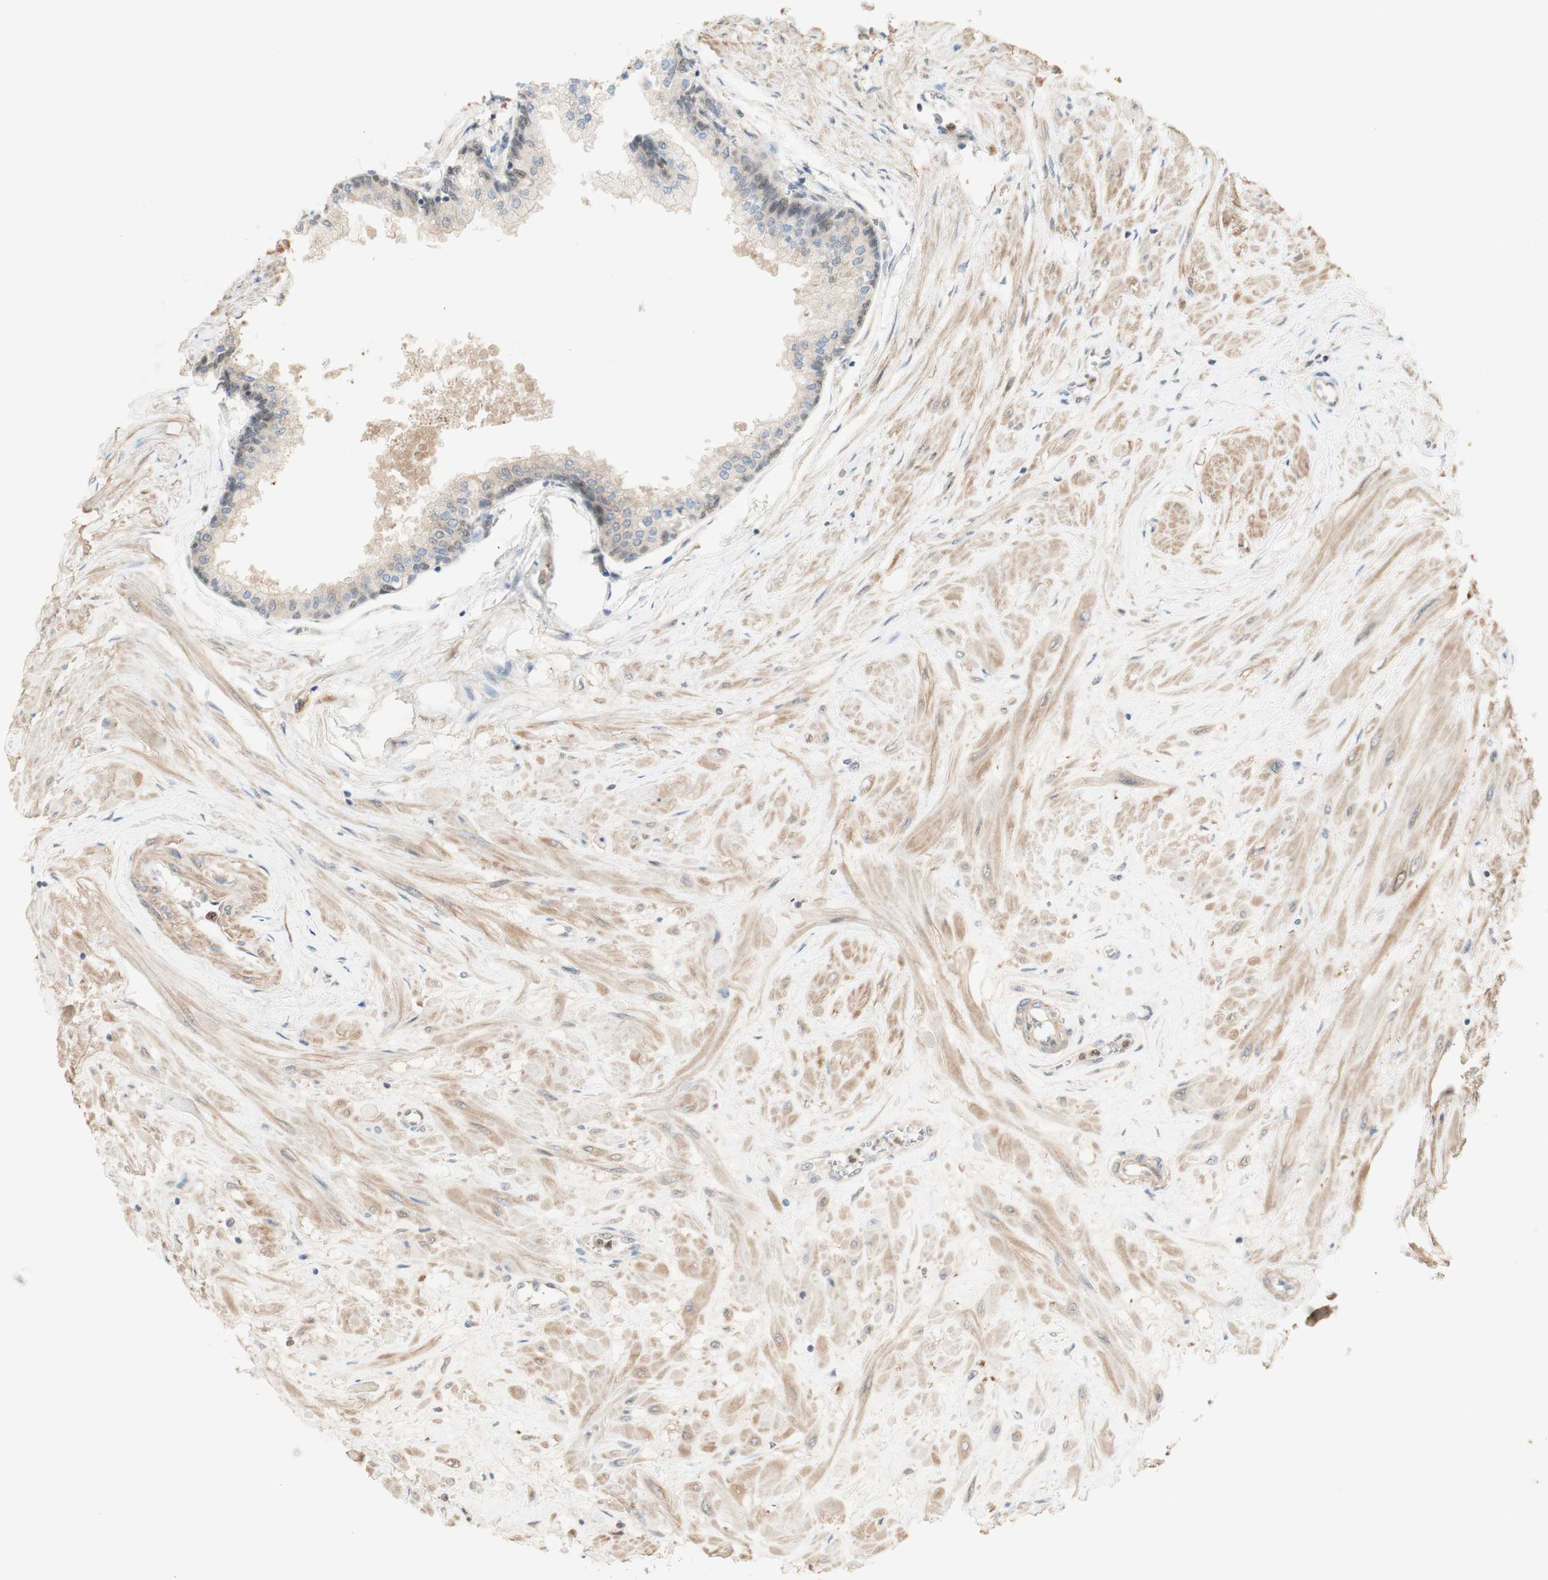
{"staining": {"intensity": "weak", "quantity": "<25%", "location": "cytoplasmic/membranous,nuclear"}, "tissue": "prostate", "cell_type": "Glandular cells", "image_type": "normal", "snomed": [{"axis": "morphology", "description": "Normal tissue, NOS"}, {"axis": "topography", "description": "Prostate"}, {"axis": "topography", "description": "Seminal veicle"}], "caption": "High power microscopy histopathology image of an IHC image of unremarkable prostate, revealing no significant expression in glandular cells.", "gene": "RFNG", "patient": {"sex": "male", "age": 60}}